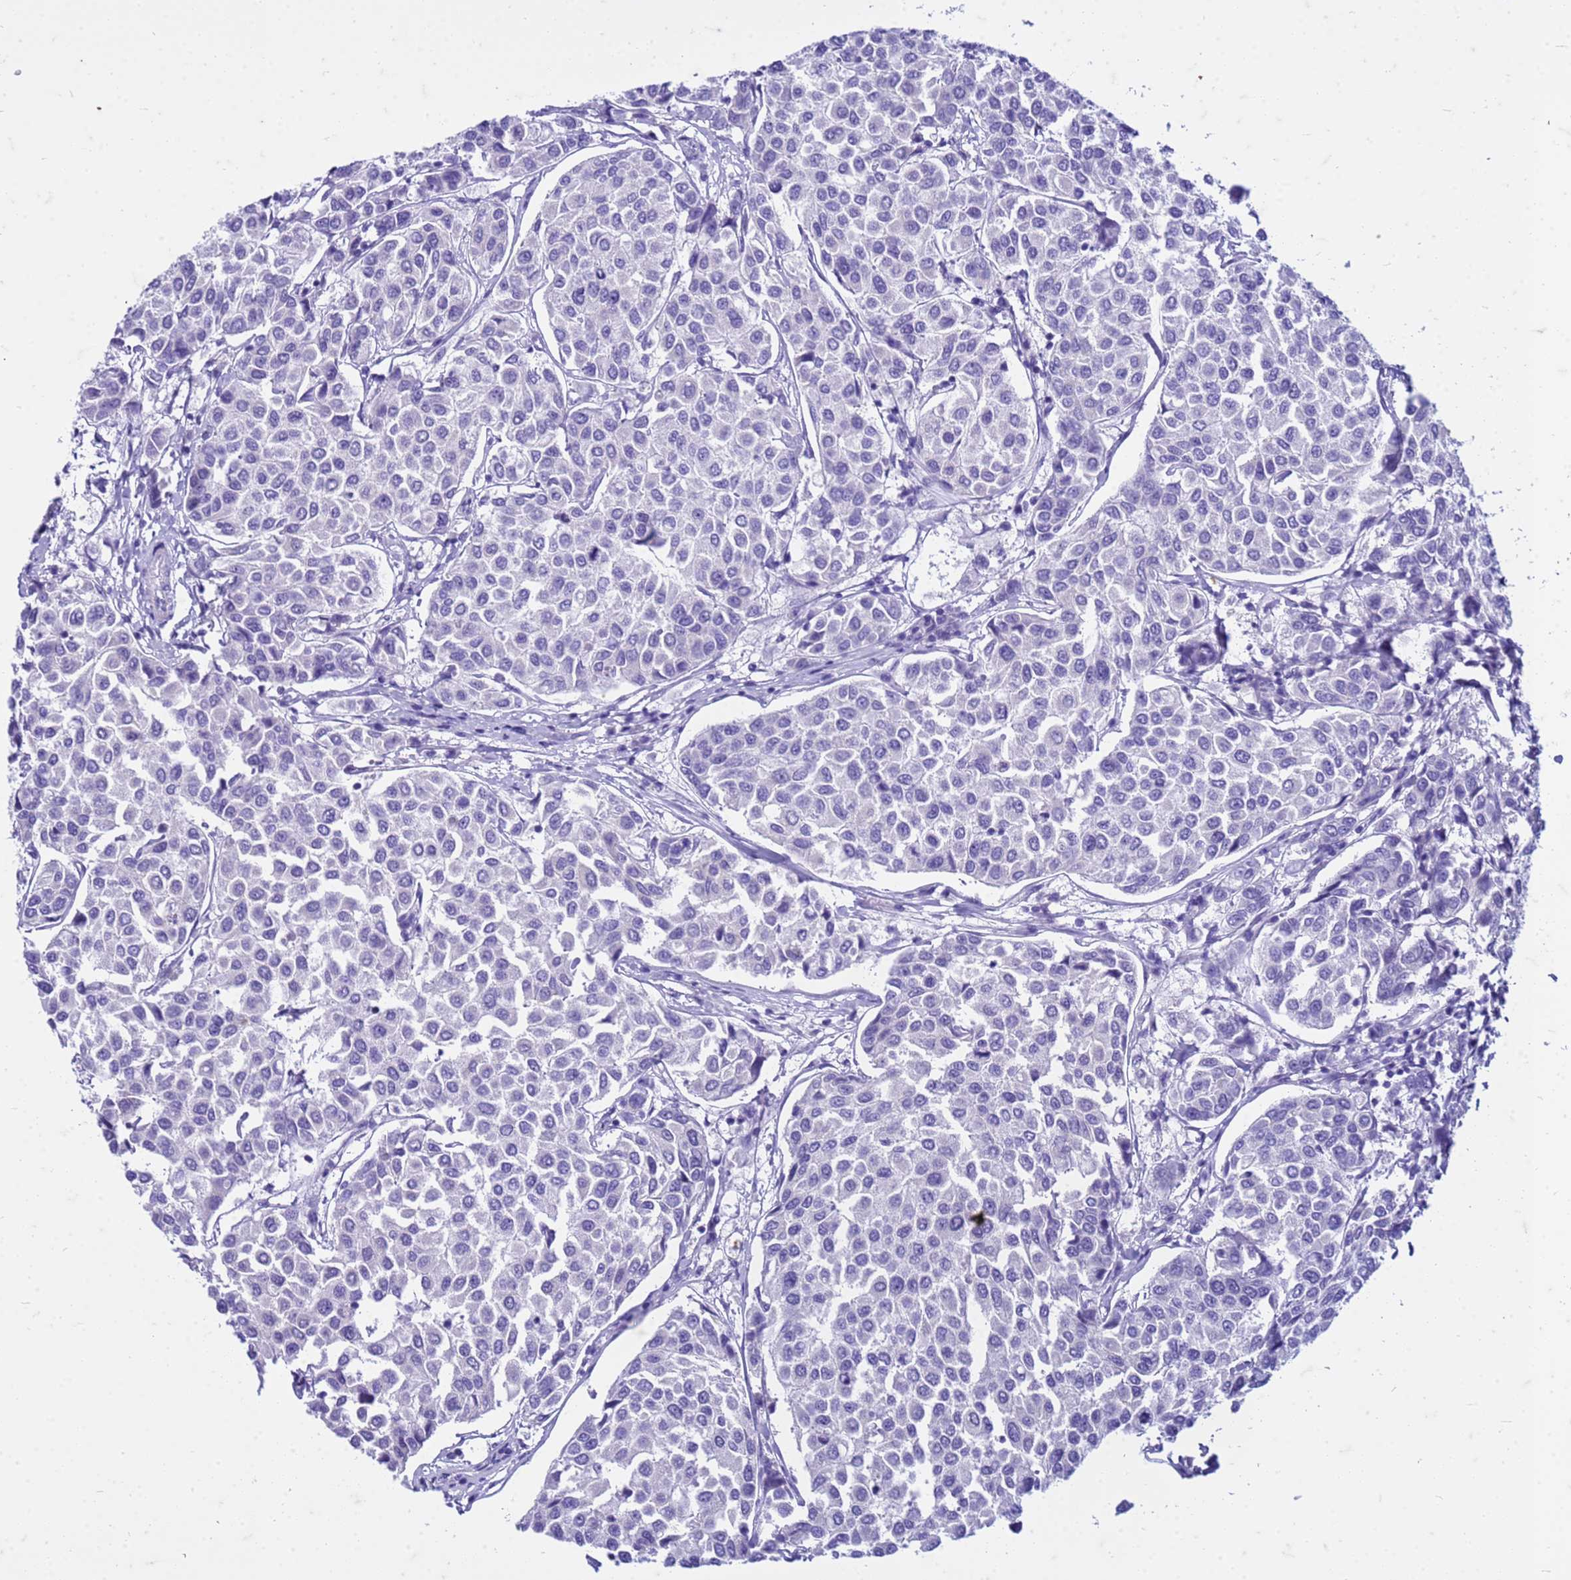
{"staining": {"intensity": "negative", "quantity": "none", "location": "none"}, "tissue": "breast cancer", "cell_type": "Tumor cells", "image_type": "cancer", "snomed": [{"axis": "morphology", "description": "Duct carcinoma"}, {"axis": "topography", "description": "Breast"}], "caption": "A photomicrograph of breast cancer stained for a protein demonstrates no brown staining in tumor cells.", "gene": "CFAP100", "patient": {"sex": "female", "age": 55}}